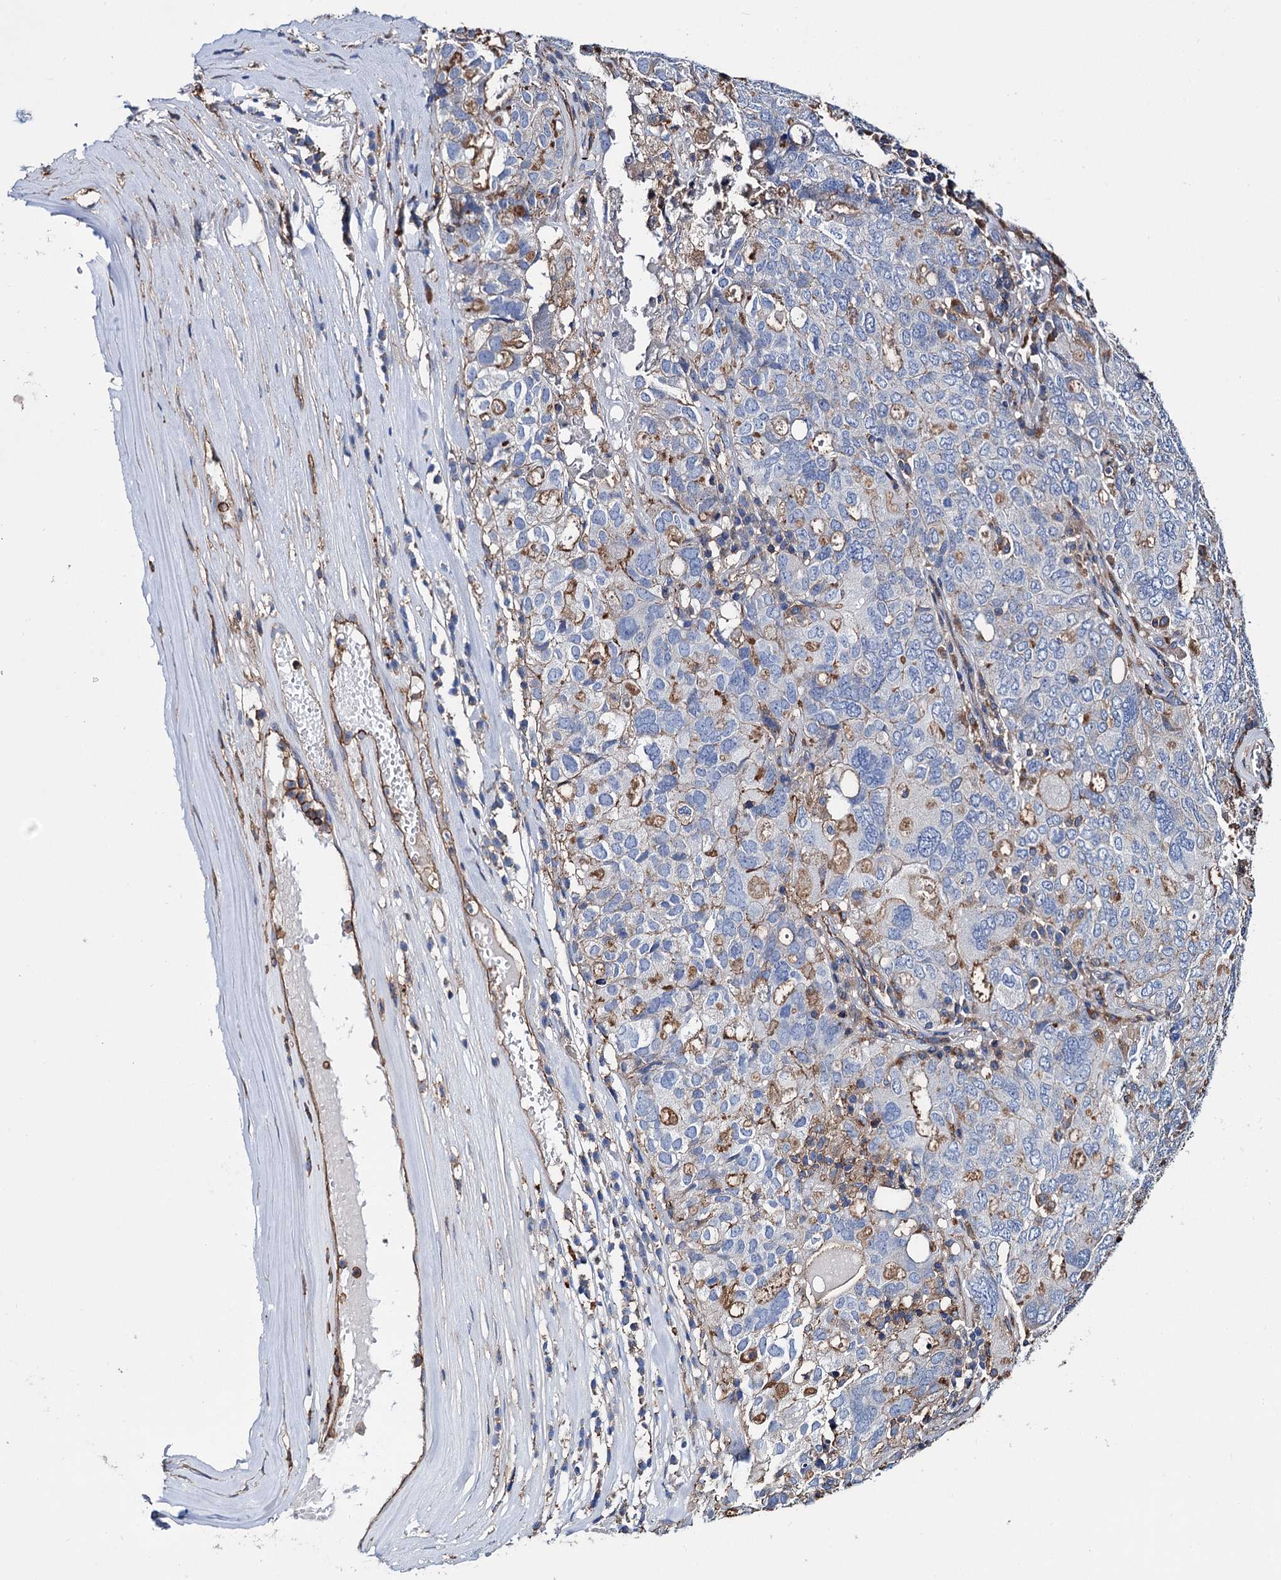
{"staining": {"intensity": "negative", "quantity": "none", "location": "none"}, "tissue": "ovarian cancer", "cell_type": "Tumor cells", "image_type": "cancer", "snomed": [{"axis": "morphology", "description": "Carcinoma, endometroid"}, {"axis": "topography", "description": "Ovary"}], "caption": "A micrograph of human ovarian cancer is negative for staining in tumor cells.", "gene": "SCPEP1", "patient": {"sex": "female", "age": 62}}